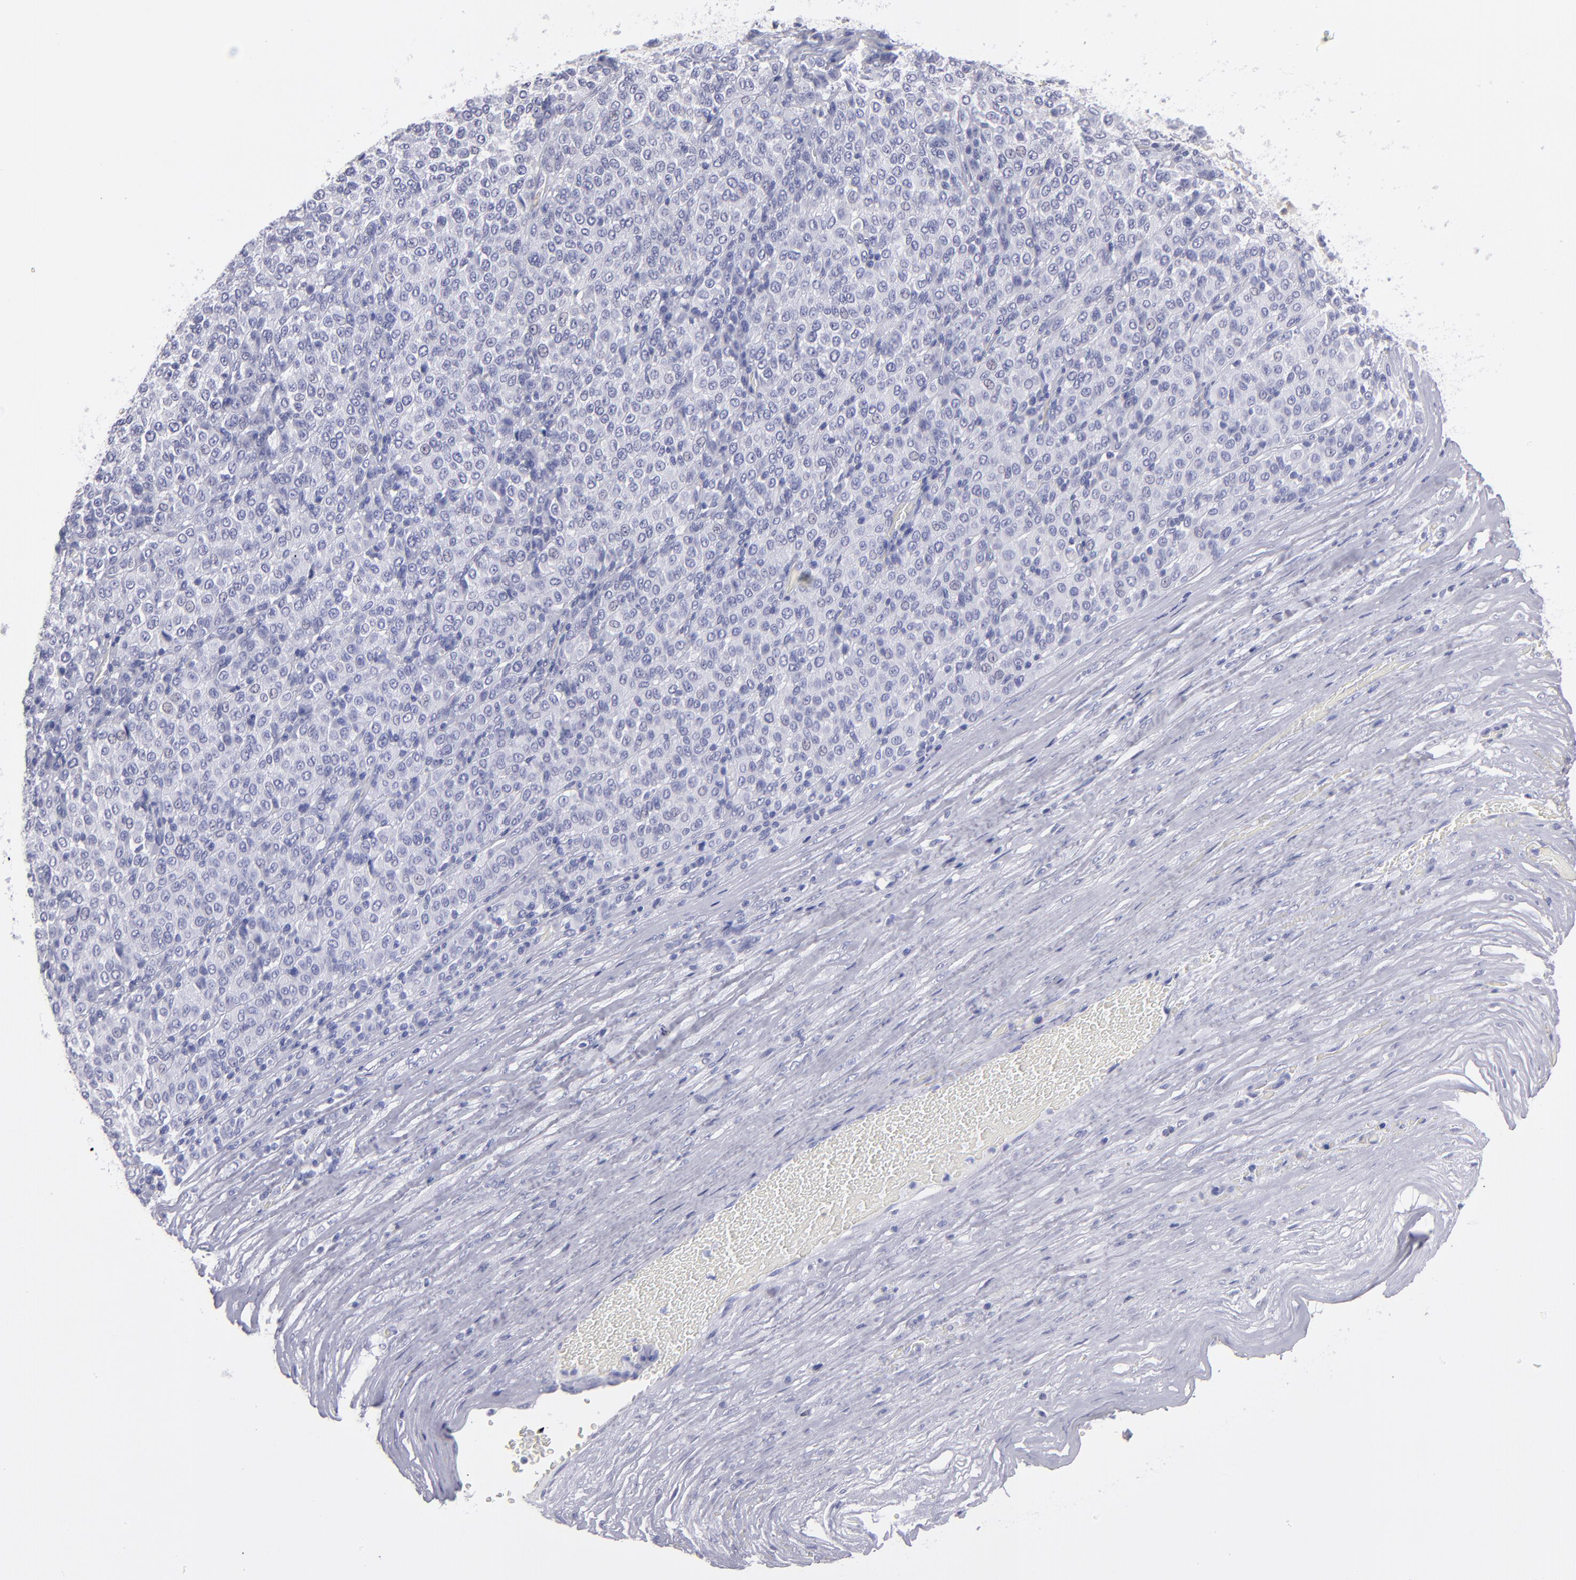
{"staining": {"intensity": "negative", "quantity": "none", "location": "none"}, "tissue": "melanoma", "cell_type": "Tumor cells", "image_type": "cancer", "snomed": [{"axis": "morphology", "description": "Malignant melanoma, Metastatic site"}, {"axis": "topography", "description": "Pancreas"}], "caption": "The histopathology image exhibits no staining of tumor cells in melanoma.", "gene": "MB", "patient": {"sex": "female", "age": 30}}